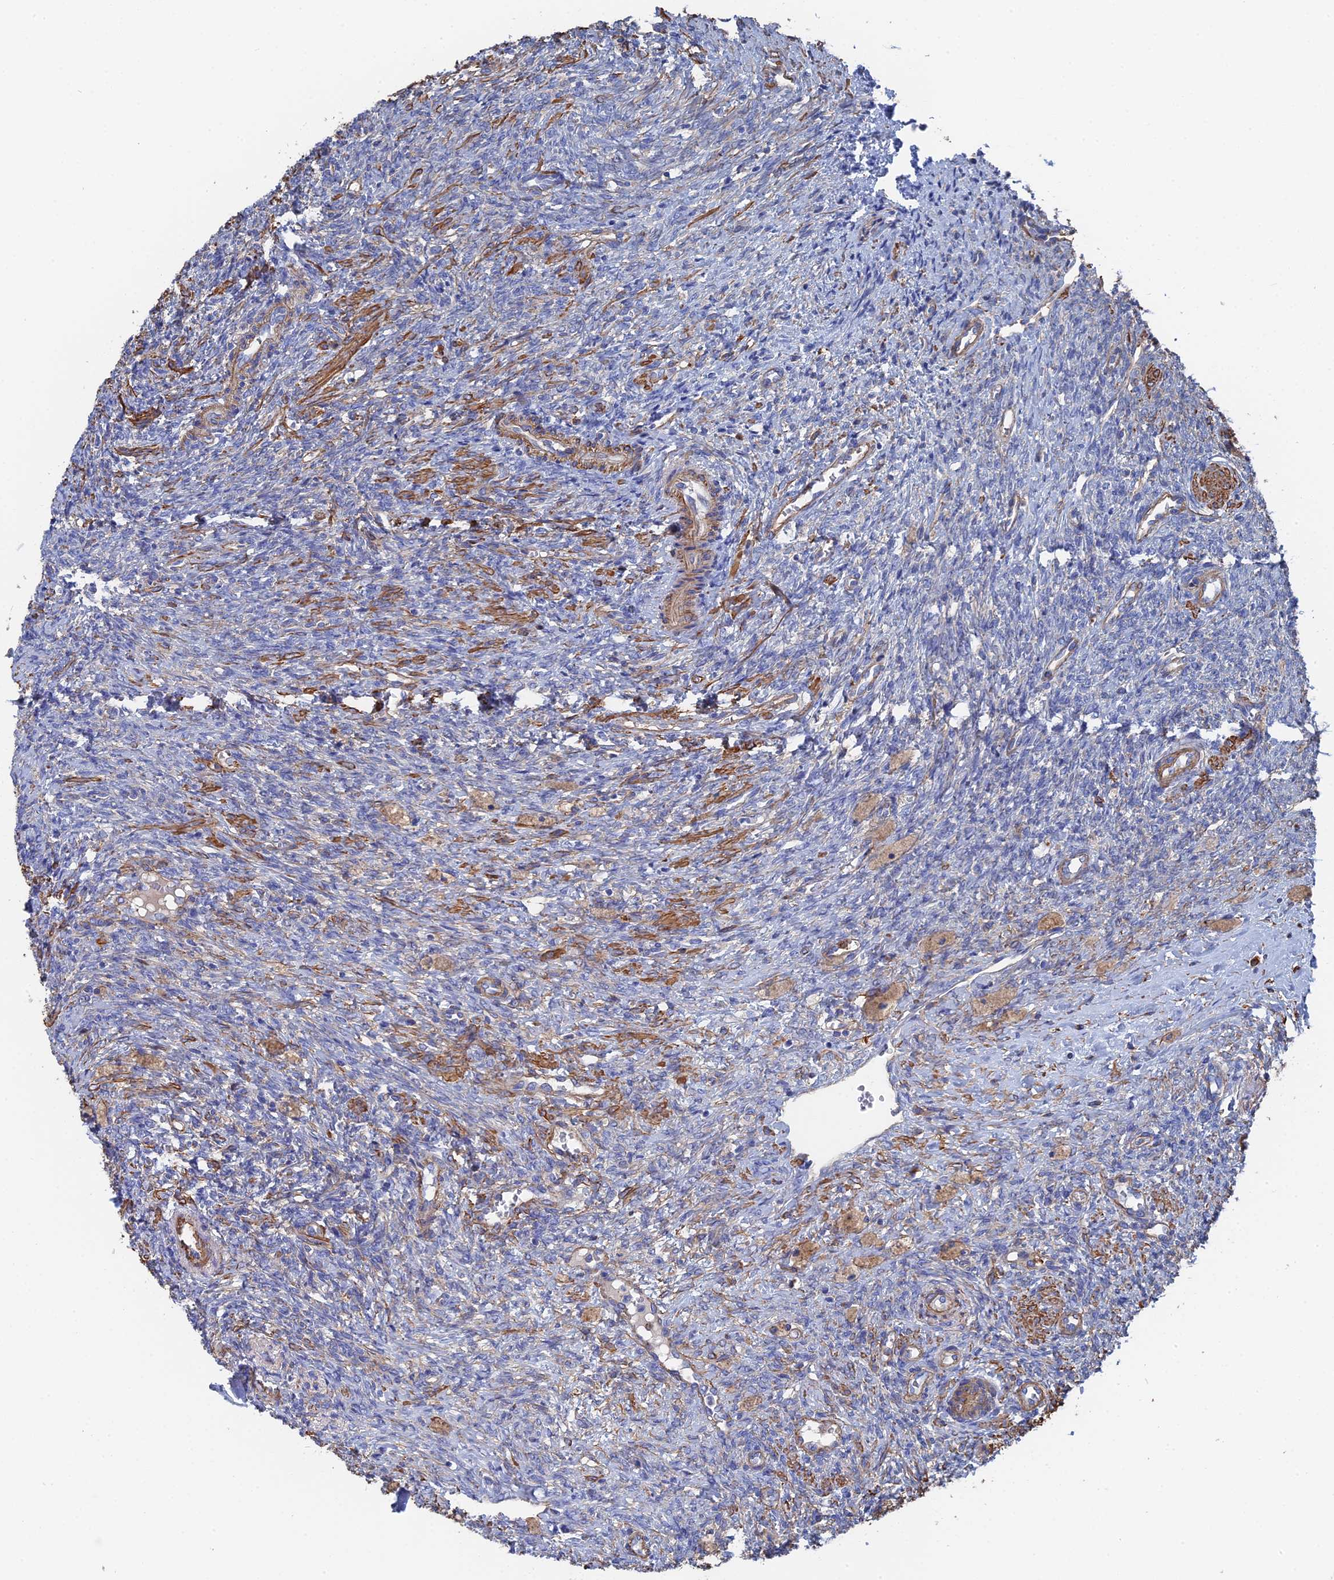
{"staining": {"intensity": "negative", "quantity": "none", "location": "none"}, "tissue": "ovary", "cell_type": "Ovarian stroma cells", "image_type": "normal", "snomed": [{"axis": "morphology", "description": "Normal tissue, NOS"}, {"axis": "topography", "description": "Ovary"}], "caption": "Histopathology image shows no protein positivity in ovarian stroma cells of benign ovary. (DAB immunohistochemistry (IHC), high magnification).", "gene": "STRA6", "patient": {"sex": "female", "age": 41}}